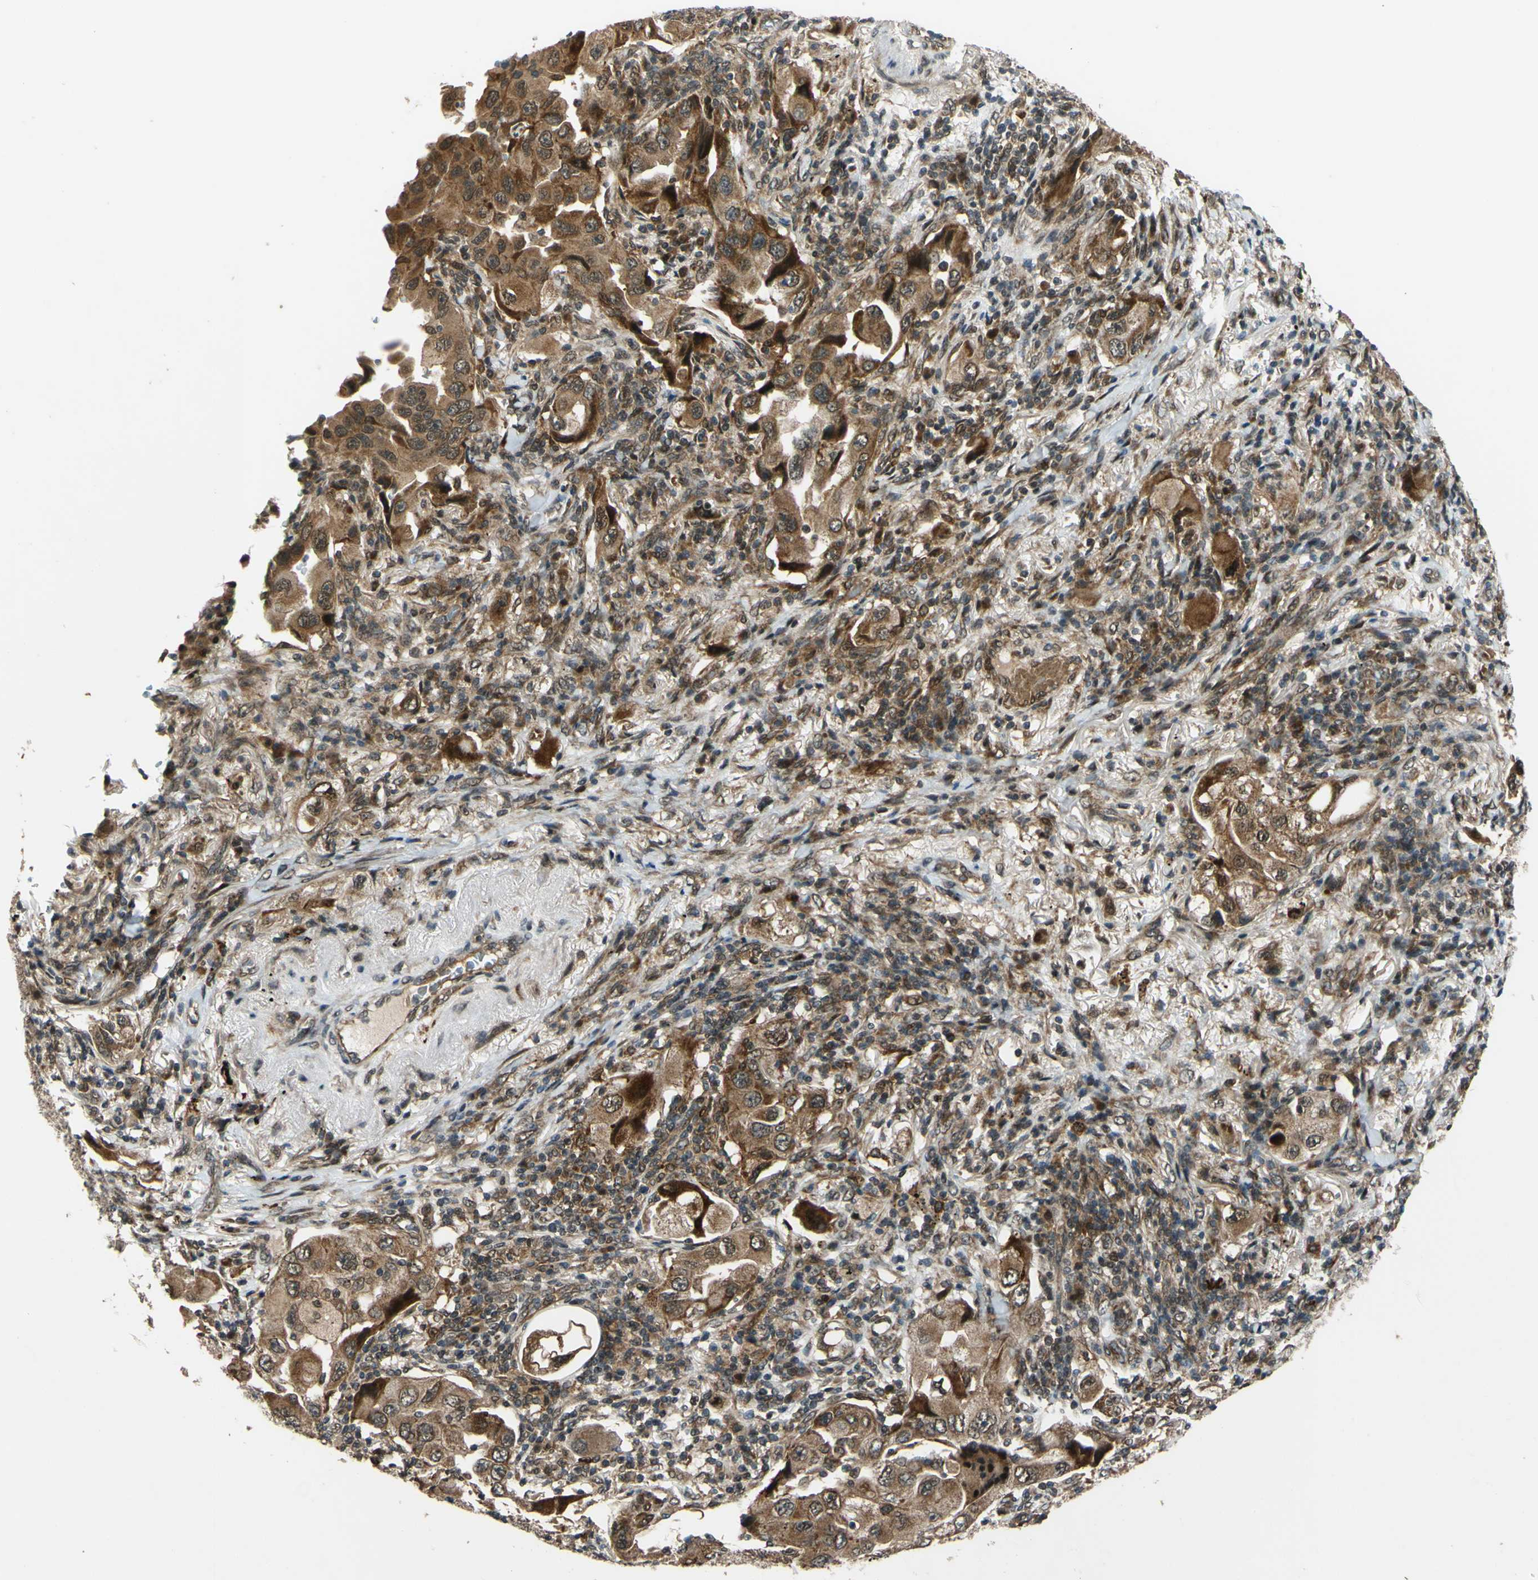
{"staining": {"intensity": "moderate", "quantity": ">75%", "location": "cytoplasmic/membranous"}, "tissue": "lung cancer", "cell_type": "Tumor cells", "image_type": "cancer", "snomed": [{"axis": "morphology", "description": "Adenocarcinoma, NOS"}, {"axis": "topography", "description": "Lung"}], "caption": "A brown stain labels moderate cytoplasmic/membranous positivity of a protein in human adenocarcinoma (lung) tumor cells.", "gene": "ABCC8", "patient": {"sex": "female", "age": 65}}